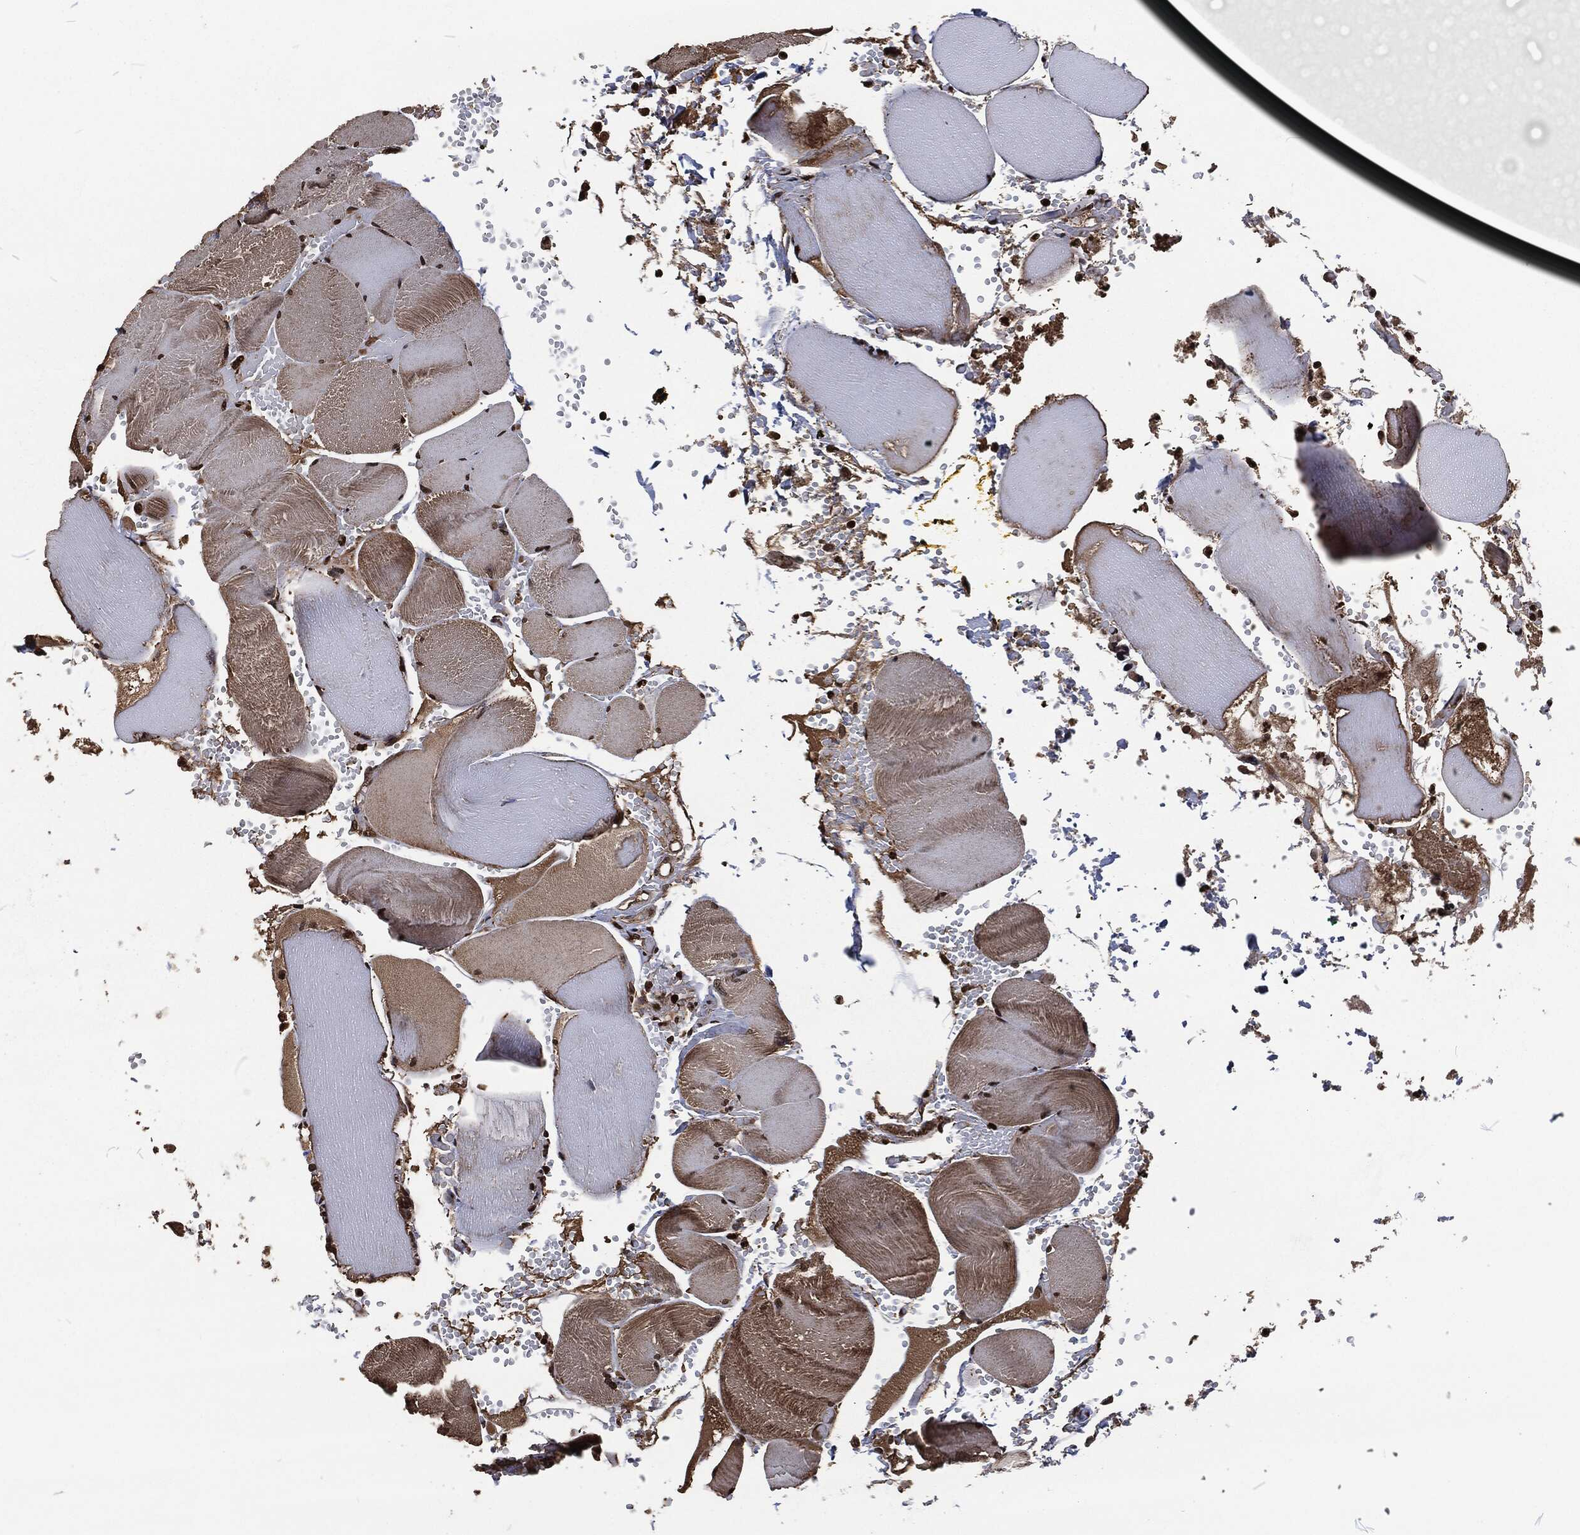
{"staining": {"intensity": "strong", "quantity": ">75%", "location": "nuclear"}, "tissue": "skeletal muscle", "cell_type": "Myocytes", "image_type": "normal", "snomed": [{"axis": "morphology", "description": "Normal tissue, NOS"}, {"axis": "topography", "description": "Skeletal muscle"}], "caption": "Protein analysis of unremarkable skeletal muscle demonstrates strong nuclear expression in about >75% of myocytes.", "gene": "SNAI1", "patient": {"sex": "male", "age": 56}}